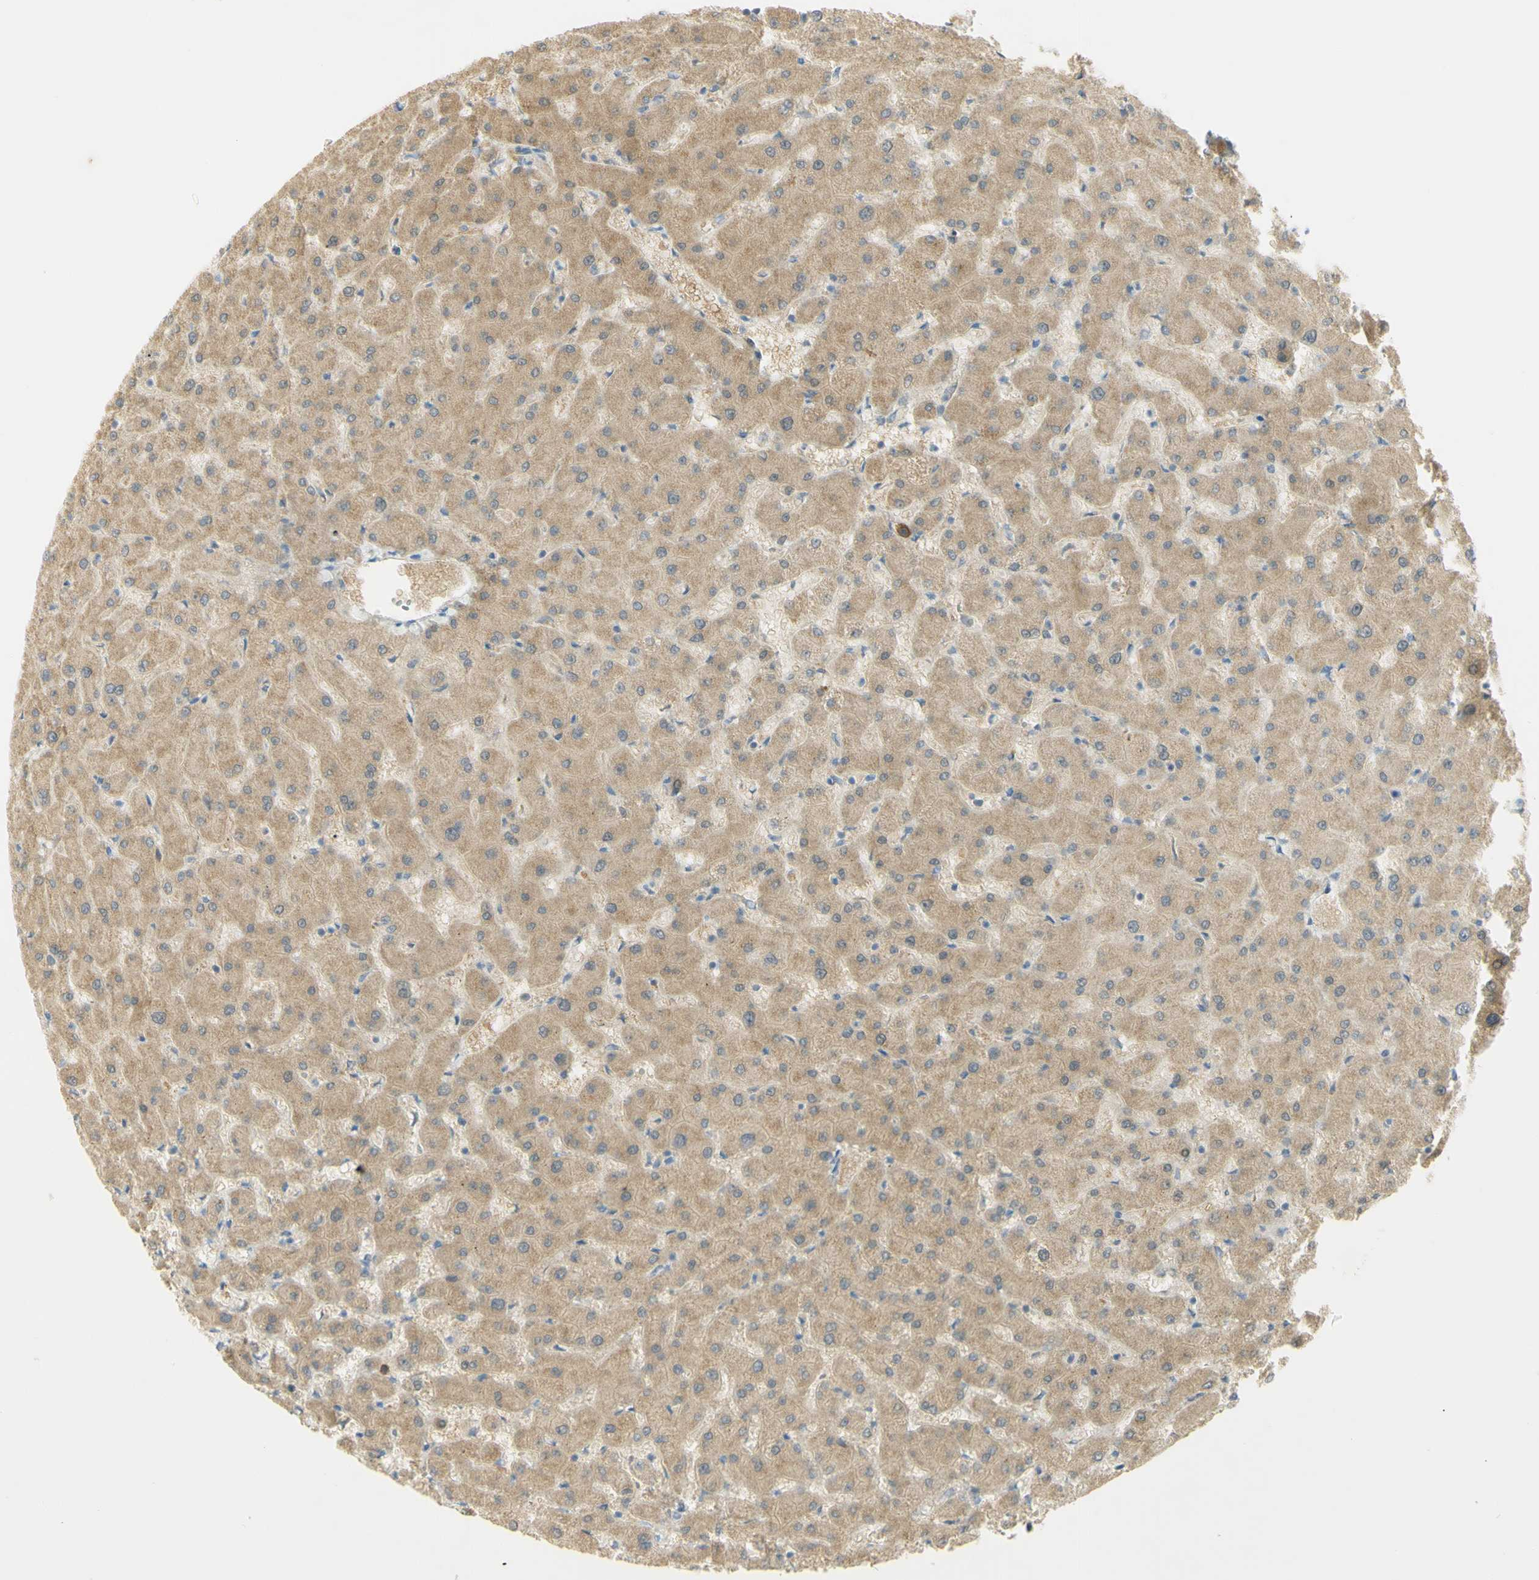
{"staining": {"intensity": "negative", "quantity": "none", "location": "none"}, "tissue": "liver", "cell_type": "Cholangiocytes", "image_type": "normal", "snomed": [{"axis": "morphology", "description": "Normal tissue, NOS"}, {"axis": "topography", "description": "Liver"}], "caption": "Immunohistochemical staining of unremarkable liver shows no significant staining in cholangiocytes. The staining is performed using DAB brown chromogen with nuclei counter-stained in using hematoxylin.", "gene": "KIF11", "patient": {"sex": "female", "age": 63}}